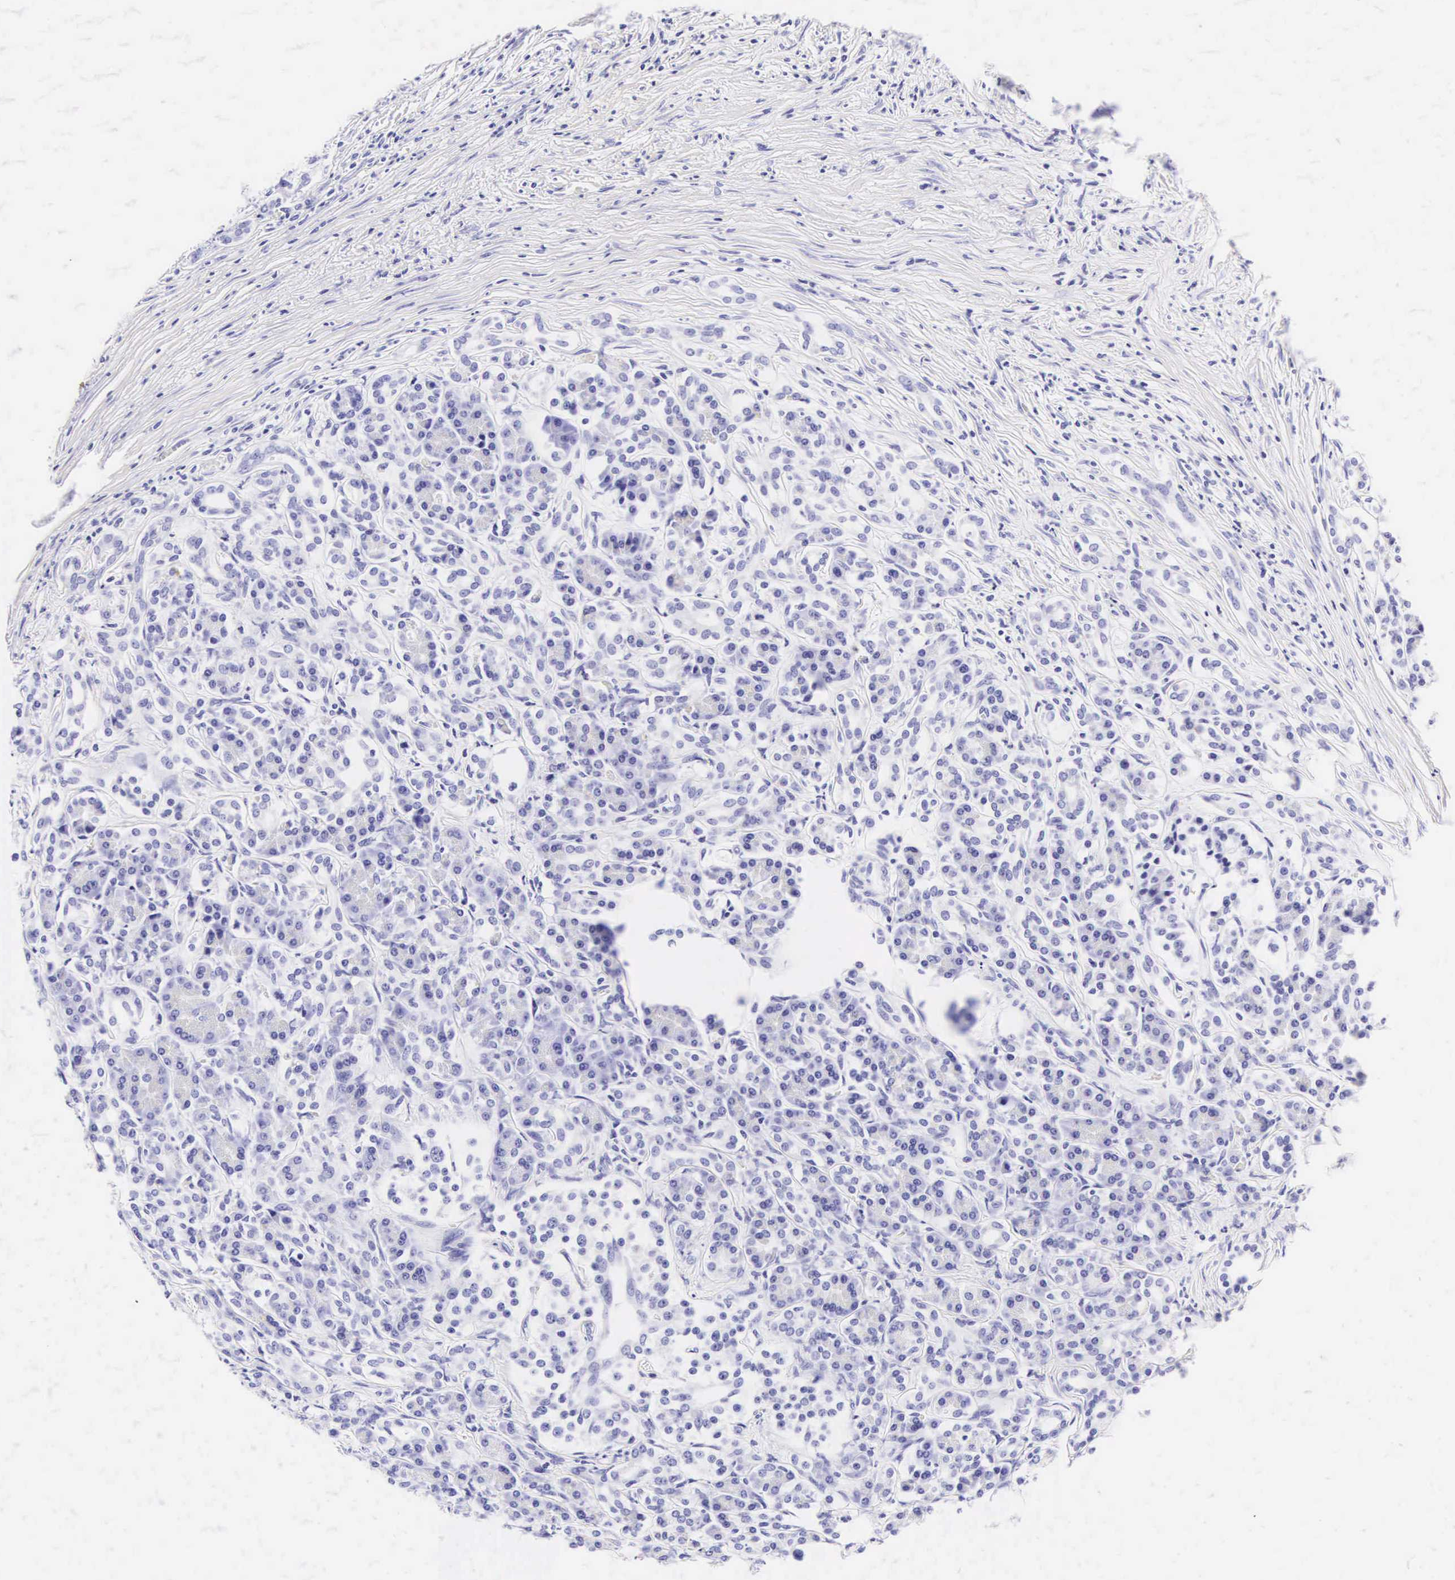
{"staining": {"intensity": "negative", "quantity": "none", "location": "none"}, "tissue": "pancreas", "cell_type": "Exocrine glandular cells", "image_type": "normal", "snomed": [{"axis": "morphology", "description": "Normal tissue, NOS"}, {"axis": "topography", "description": "Lymph node"}, {"axis": "topography", "description": "Pancreas"}], "caption": "Protein analysis of normal pancreas exhibits no significant expression in exocrine glandular cells.", "gene": "CD1A", "patient": {"sex": "male", "age": 59}}